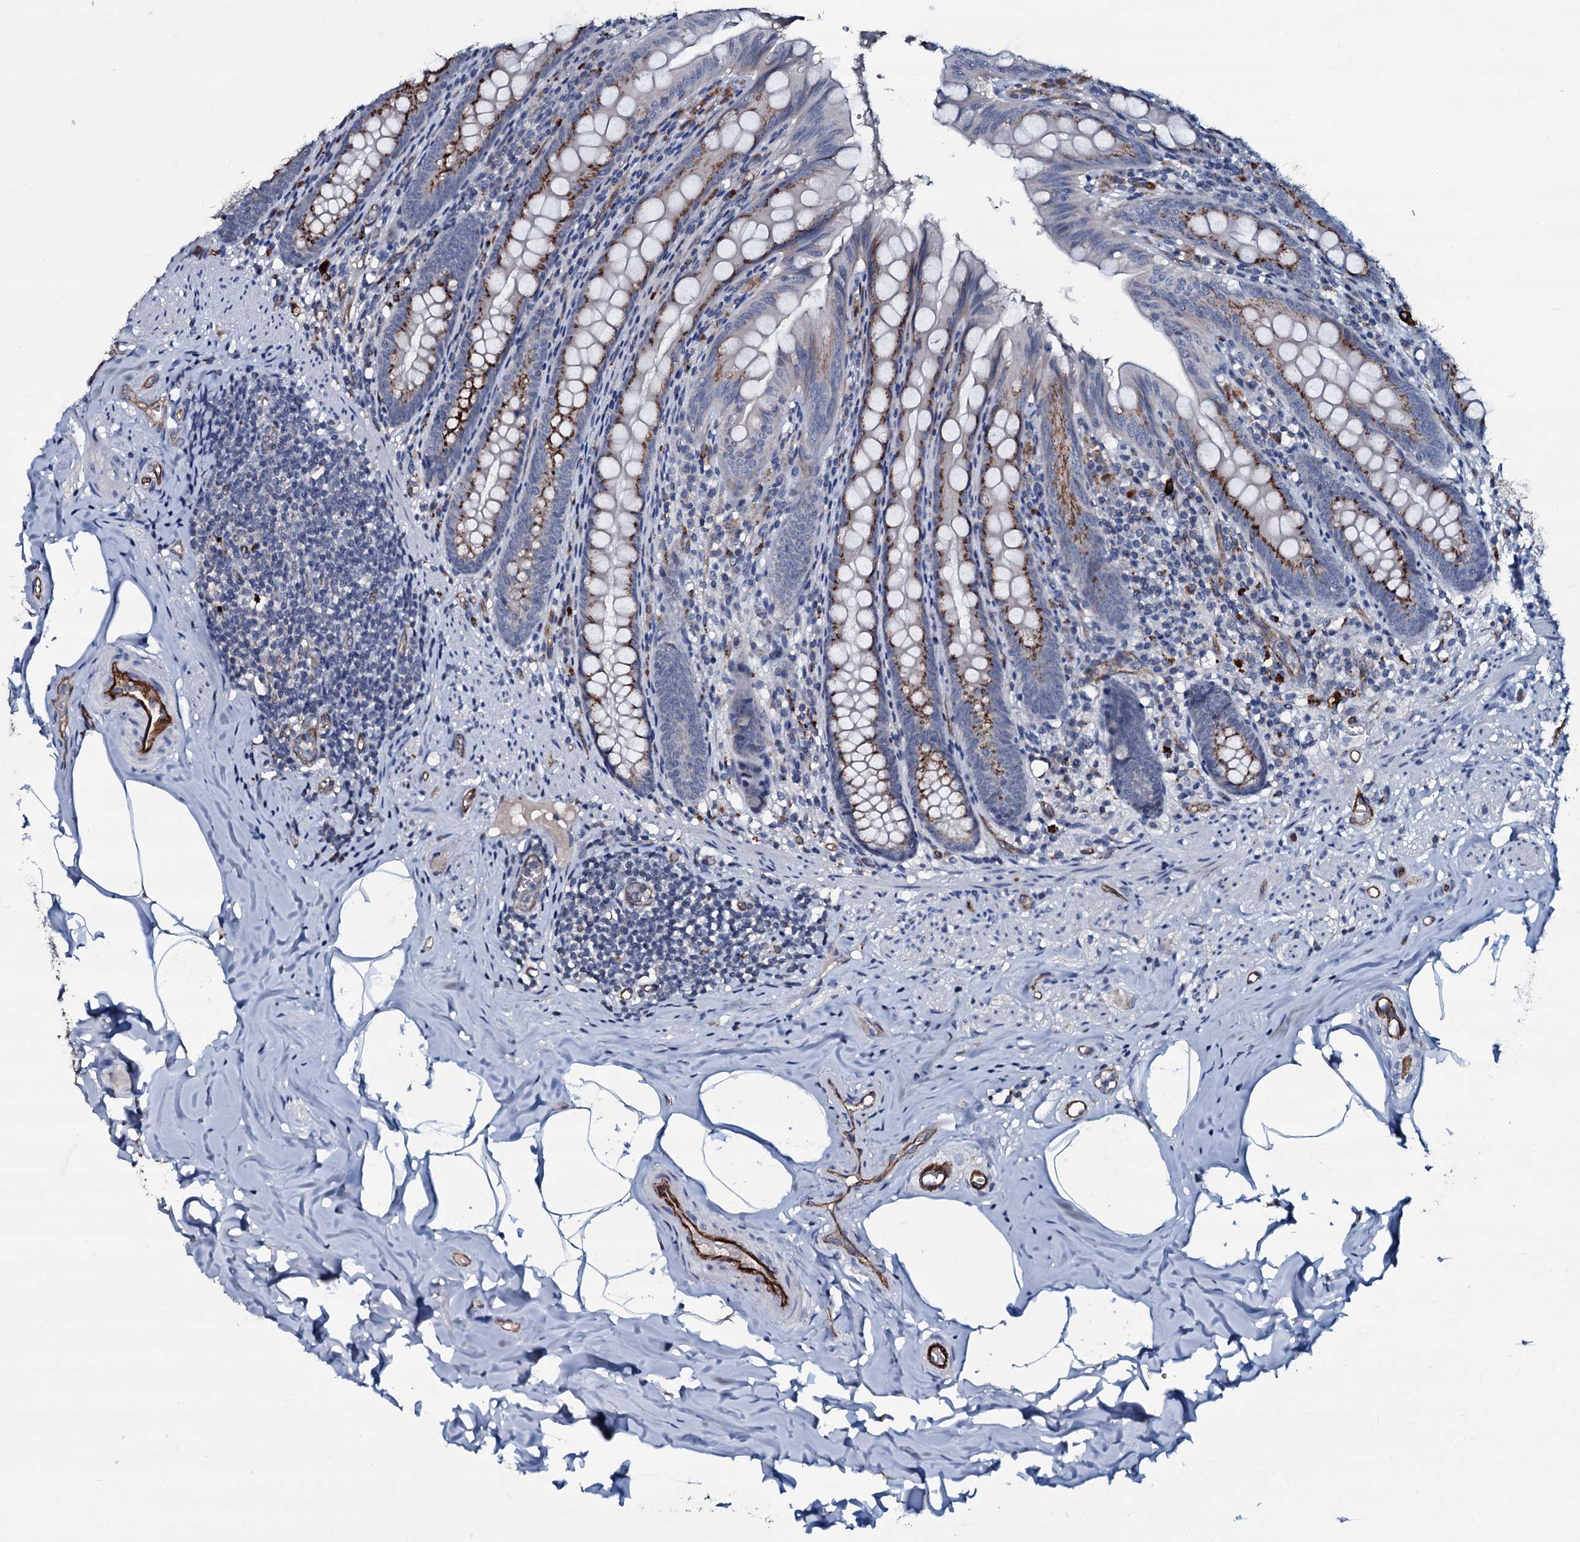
{"staining": {"intensity": "moderate", "quantity": "25%-75%", "location": "cytoplasmic/membranous"}, "tissue": "appendix", "cell_type": "Glandular cells", "image_type": "normal", "snomed": [{"axis": "morphology", "description": "Normal tissue, NOS"}, {"axis": "topography", "description": "Appendix"}], "caption": "DAB (3,3'-diaminobenzidine) immunohistochemical staining of benign human appendix shows moderate cytoplasmic/membranous protein positivity in approximately 25%-75% of glandular cells.", "gene": "CLEC14A", "patient": {"sex": "male", "age": 55}}